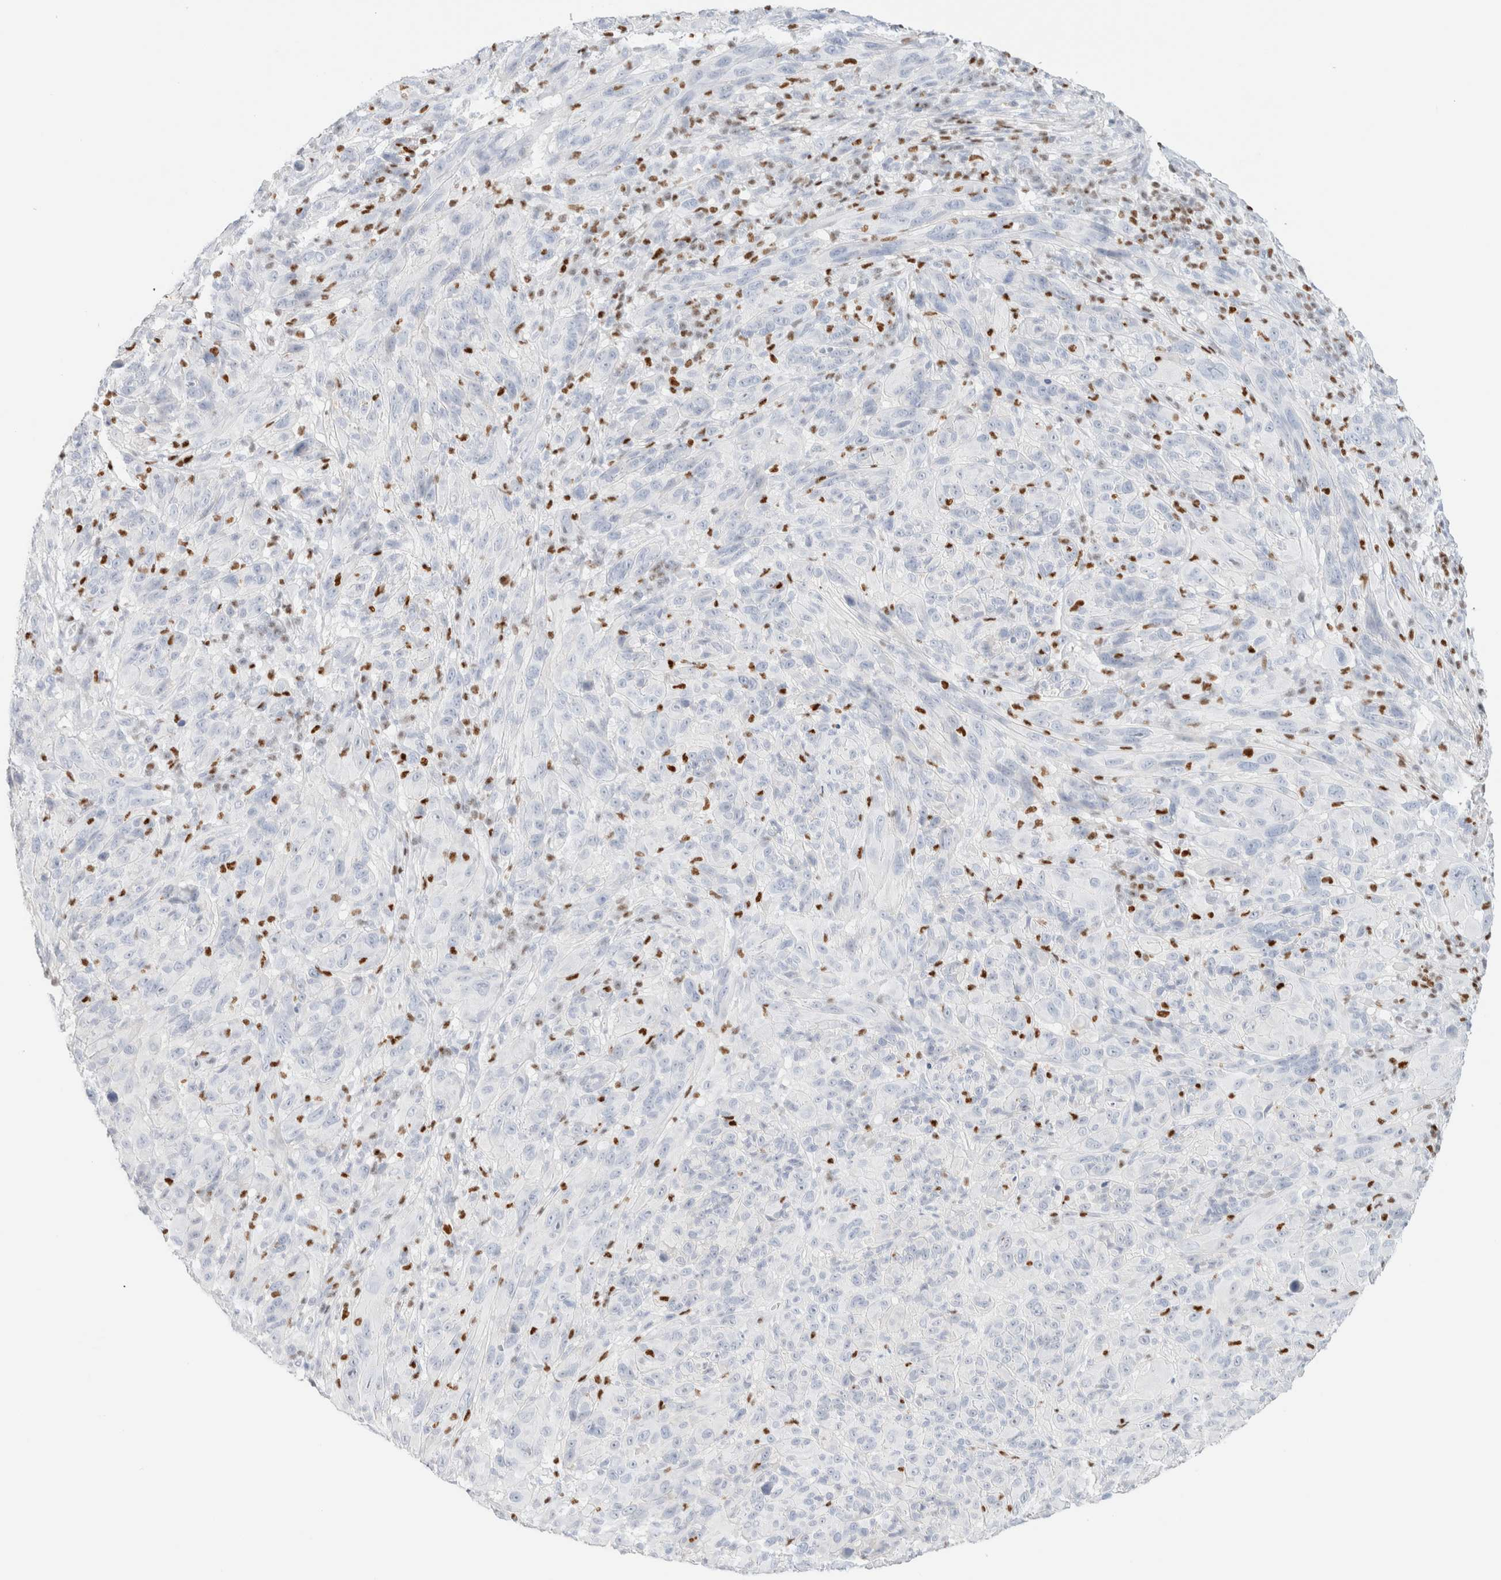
{"staining": {"intensity": "negative", "quantity": "none", "location": "none"}, "tissue": "melanoma", "cell_type": "Tumor cells", "image_type": "cancer", "snomed": [{"axis": "morphology", "description": "Malignant melanoma, NOS"}, {"axis": "topography", "description": "Skin of head"}], "caption": "A high-resolution photomicrograph shows immunohistochemistry staining of malignant melanoma, which demonstrates no significant staining in tumor cells.", "gene": "IKZF3", "patient": {"sex": "male", "age": 96}}